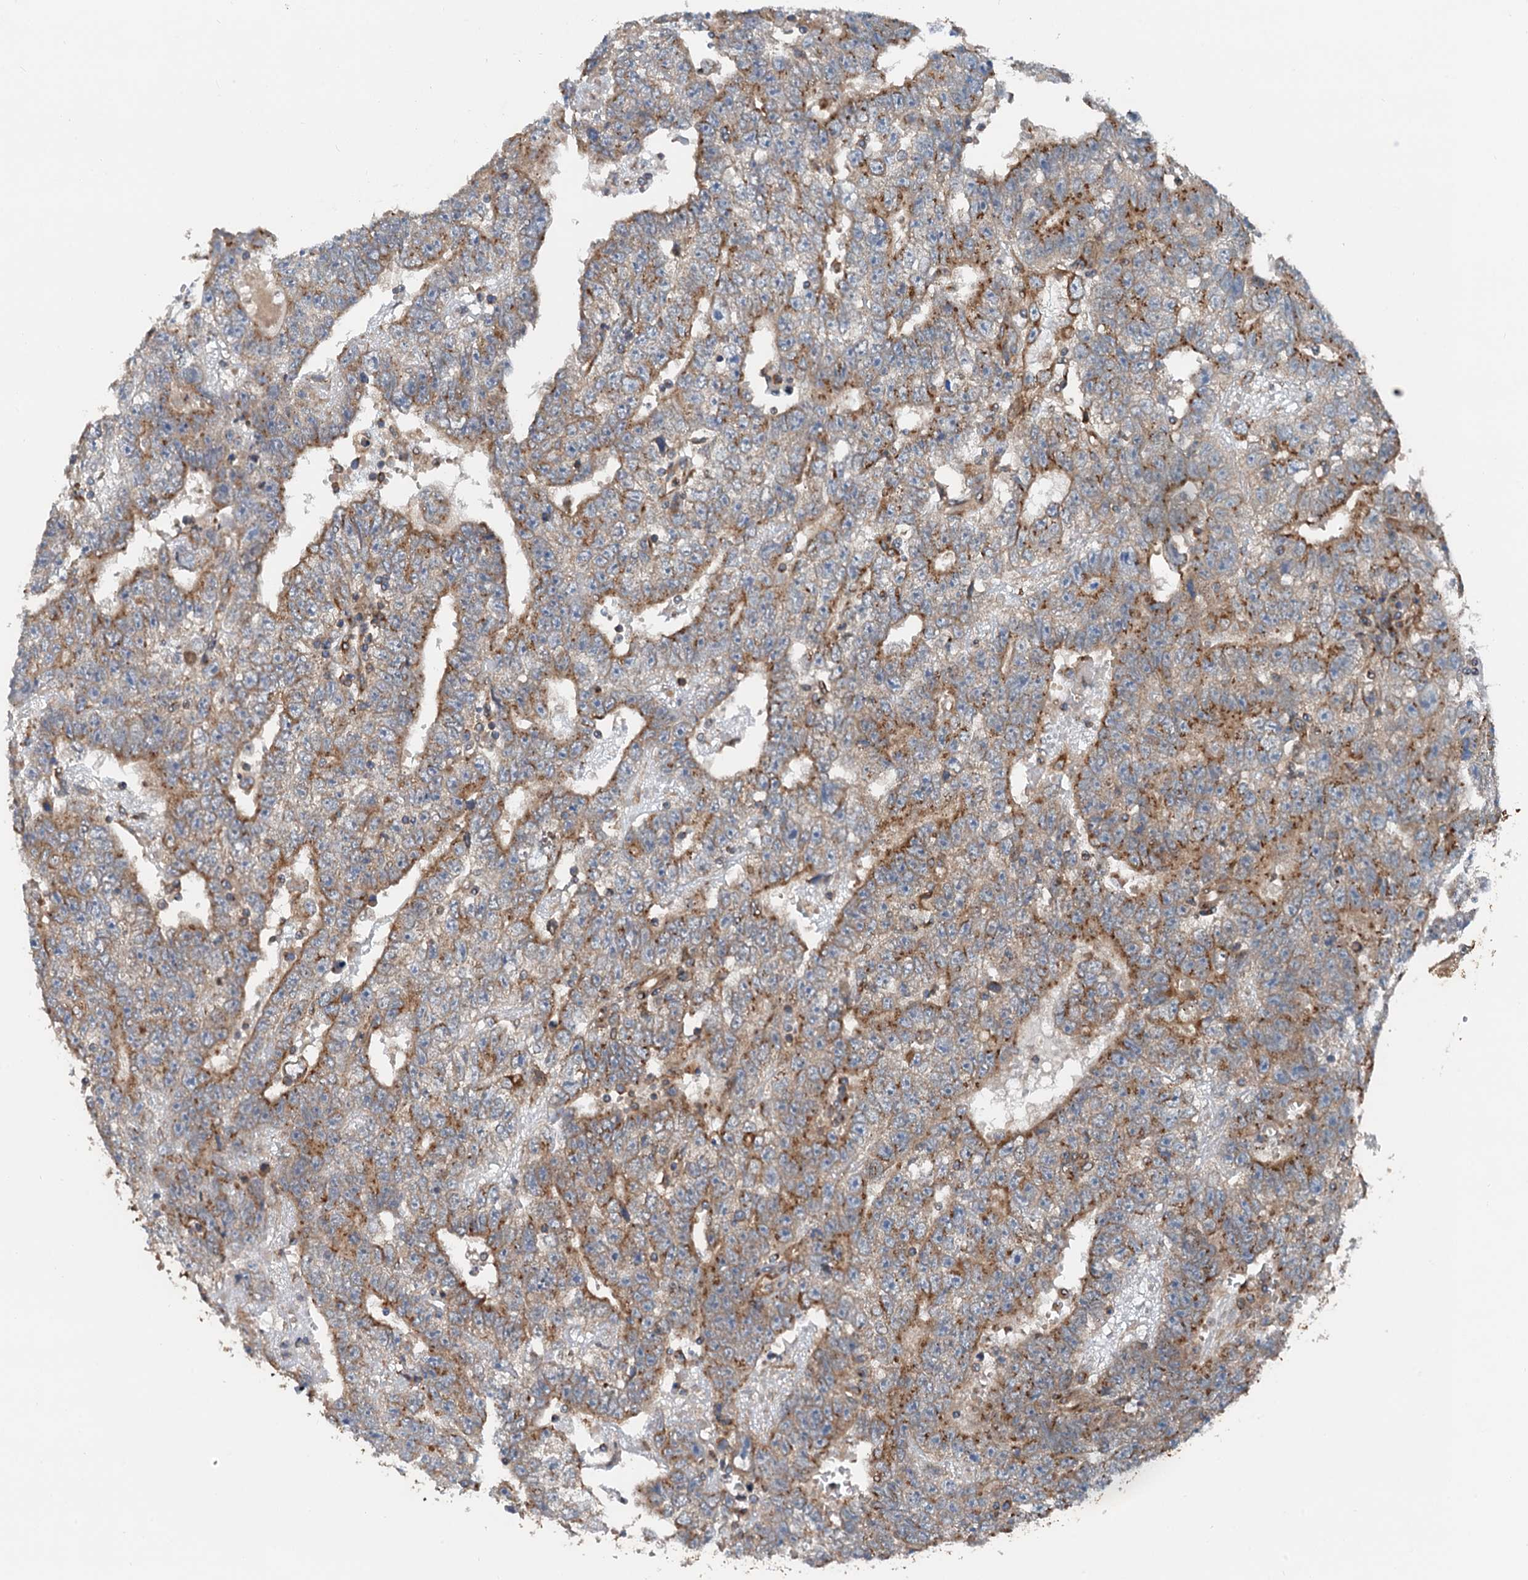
{"staining": {"intensity": "moderate", "quantity": ">75%", "location": "cytoplasmic/membranous"}, "tissue": "testis cancer", "cell_type": "Tumor cells", "image_type": "cancer", "snomed": [{"axis": "morphology", "description": "Carcinoma, Embryonal, NOS"}, {"axis": "topography", "description": "Testis"}], "caption": "Embryonal carcinoma (testis) stained for a protein shows moderate cytoplasmic/membranous positivity in tumor cells.", "gene": "ANKRD26", "patient": {"sex": "male", "age": 25}}